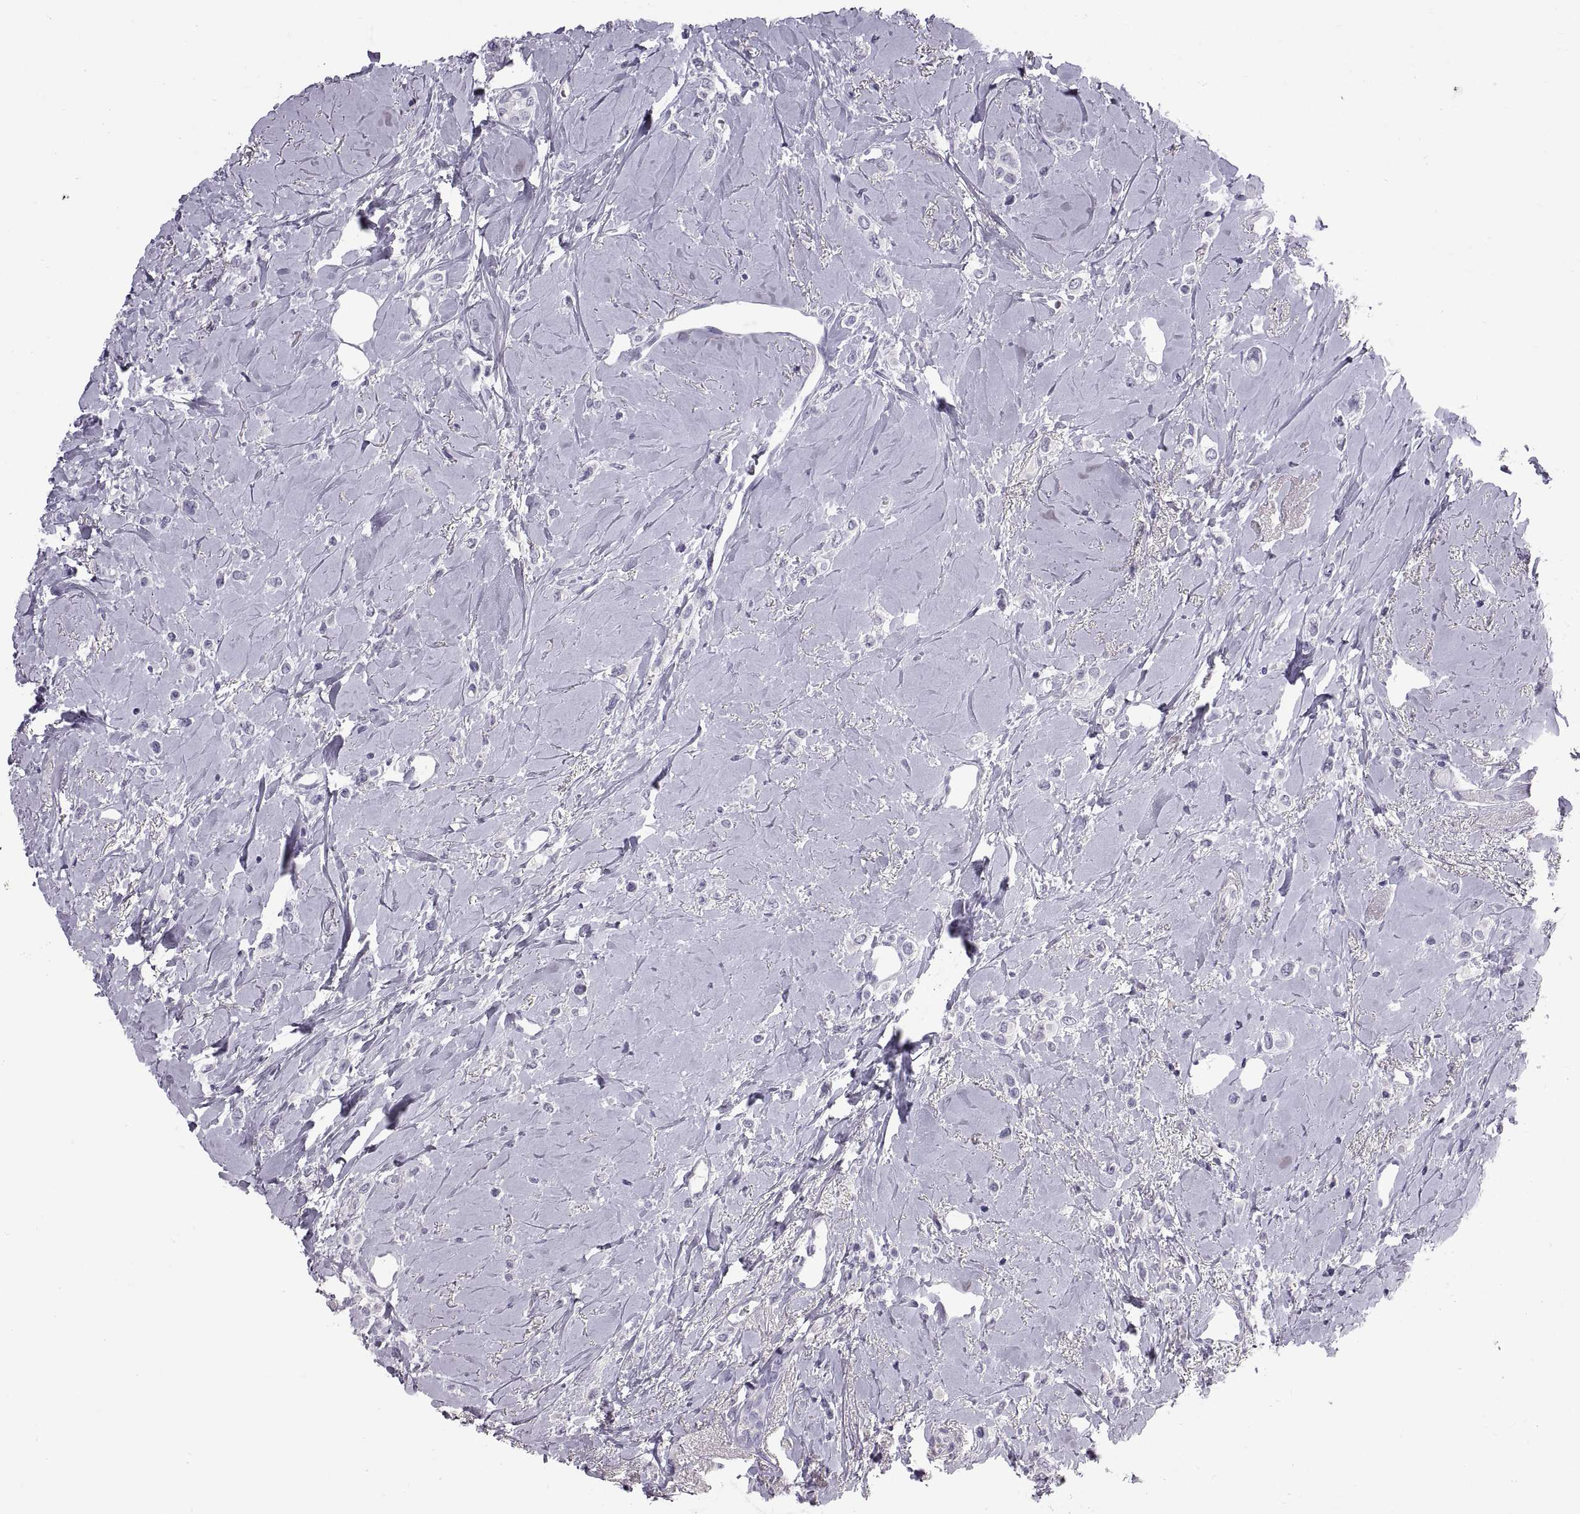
{"staining": {"intensity": "negative", "quantity": "none", "location": "none"}, "tissue": "breast cancer", "cell_type": "Tumor cells", "image_type": "cancer", "snomed": [{"axis": "morphology", "description": "Lobular carcinoma"}, {"axis": "topography", "description": "Breast"}], "caption": "Breast cancer (lobular carcinoma) was stained to show a protein in brown. There is no significant positivity in tumor cells.", "gene": "WFDC8", "patient": {"sex": "female", "age": 66}}